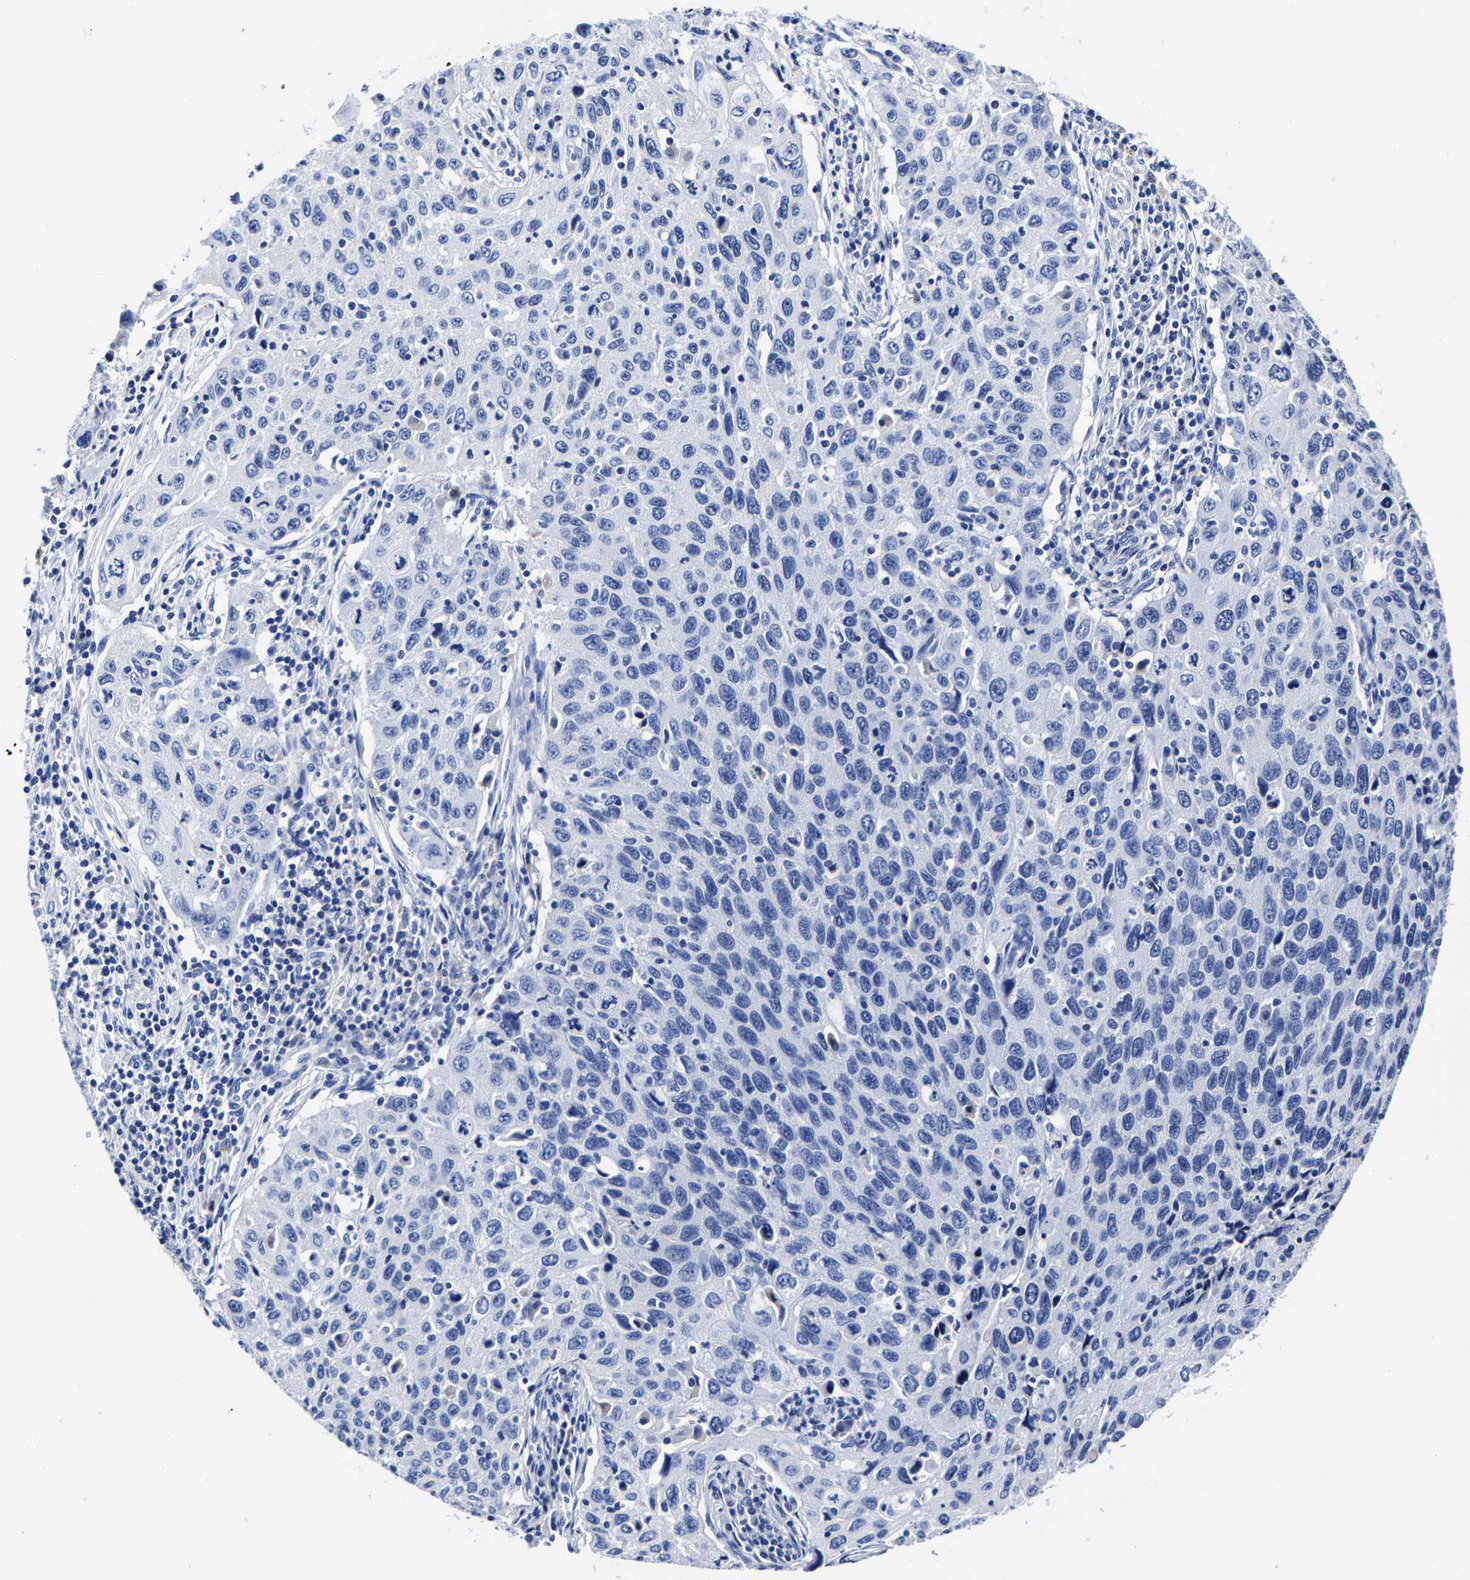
{"staining": {"intensity": "negative", "quantity": "none", "location": "none"}, "tissue": "cervical cancer", "cell_type": "Tumor cells", "image_type": "cancer", "snomed": [{"axis": "morphology", "description": "Squamous cell carcinoma, NOS"}, {"axis": "topography", "description": "Cervix"}], "caption": "Protein analysis of cervical cancer reveals no significant positivity in tumor cells.", "gene": "CPA2", "patient": {"sex": "female", "age": 53}}